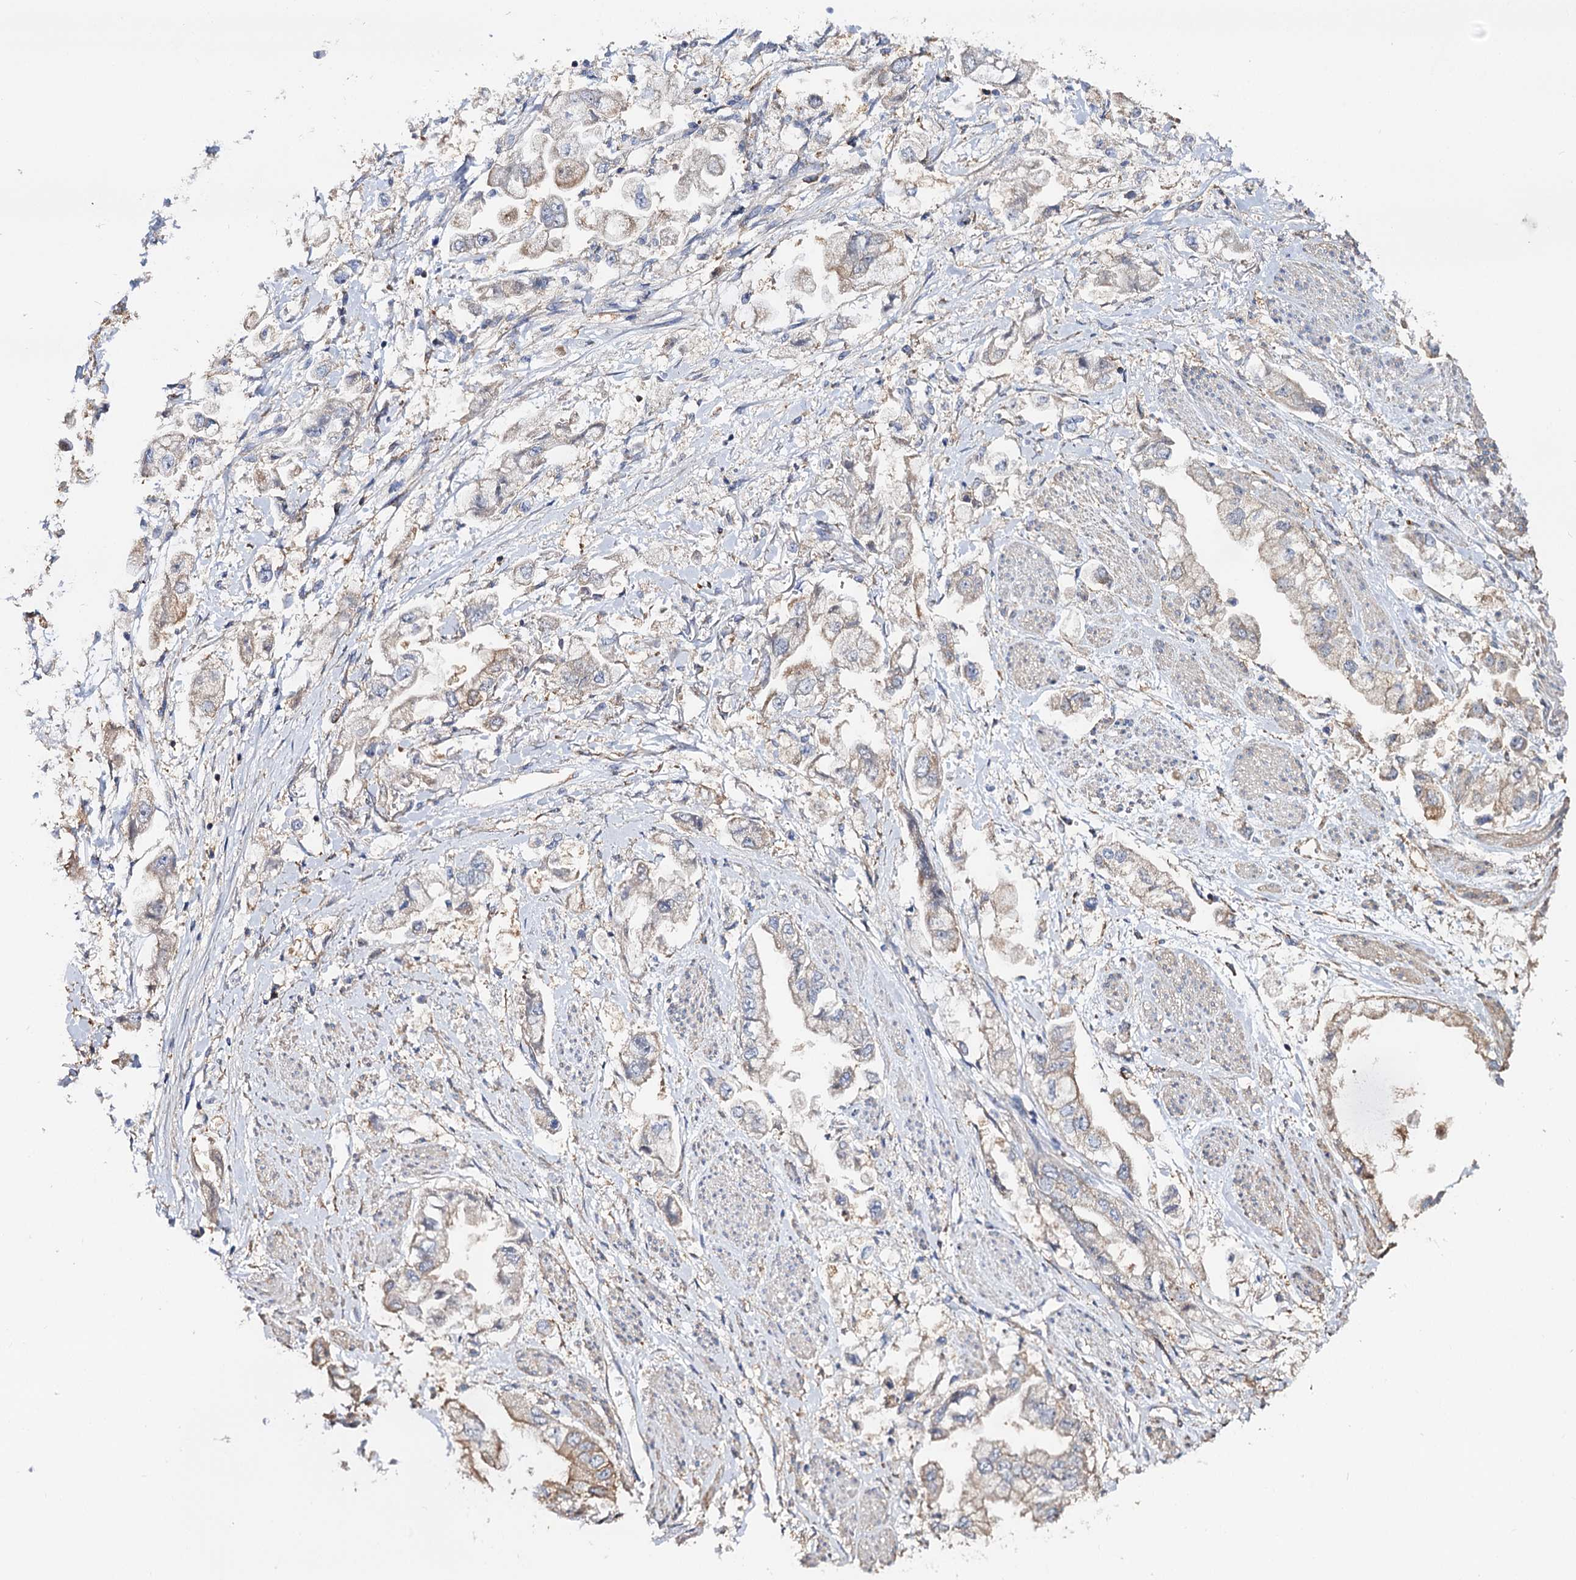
{"staining": {"intensity": "weak", "quantity": "25%-75%", "location": "cytoplasmic/membranous"}, "tissue": "stomach cancer", "cell_type": "Tumor cells", "image_type": "cancer", "snomed": [{"axis": "morphology", "description": "Adenocarcinoma, NOS"}, {"axis": "topography", "description": "Stomach"}], "caption": "Brown immunohistochemical staining in human stomach cancer reveals weak cytoplasmic/membranous expression in approximately 25%-75% of tumor cells. (Brightfield microscopy of DAB IHC at high magnification).", "gene": "IDI1", "patient": {"sex": "male", "age": 62}}